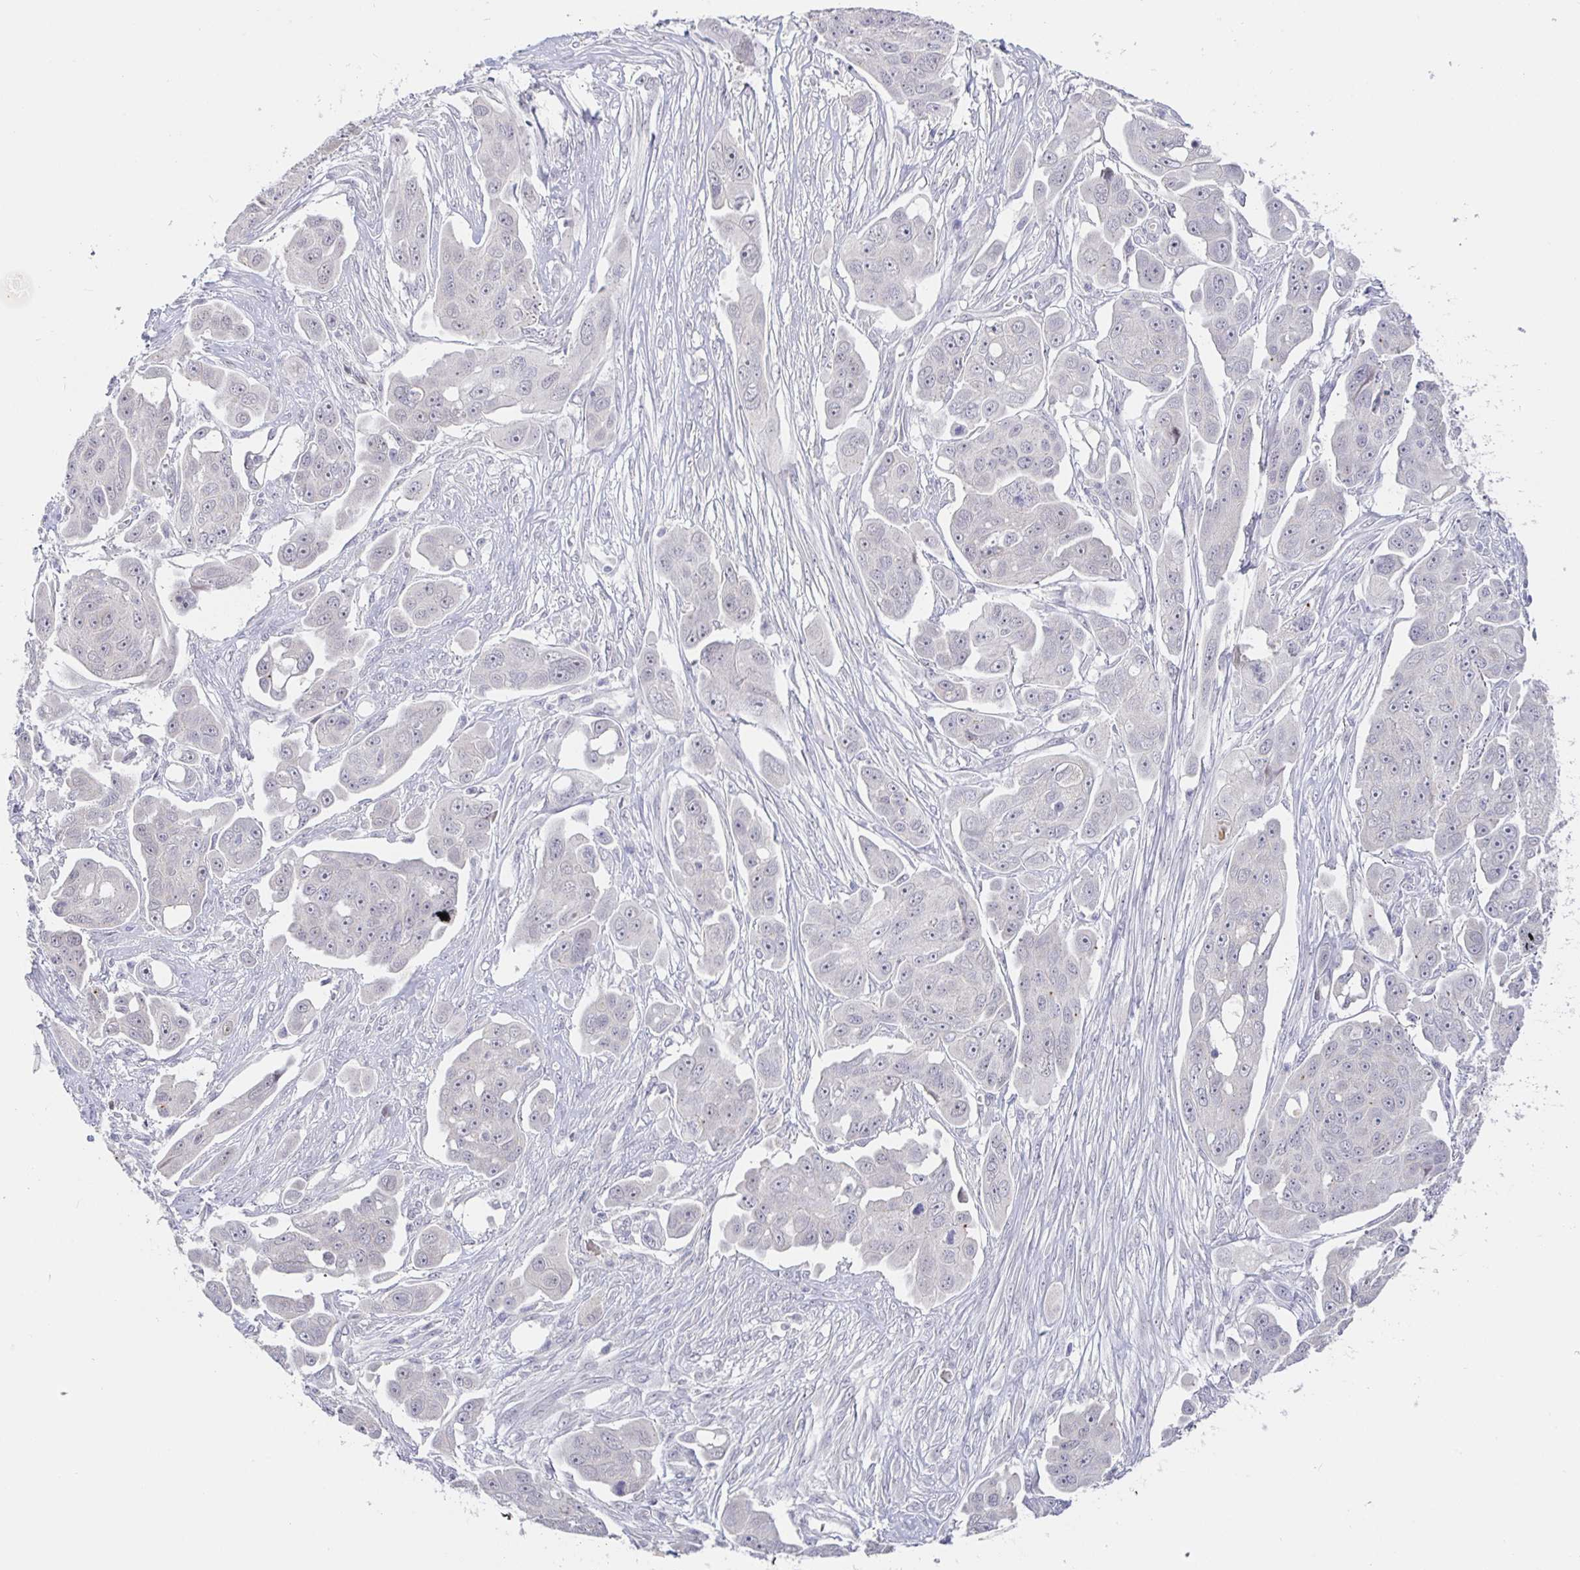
{"staining": {"intensity": "negative", "quantity": "none", "location": "none"}, "tissue": "ovarian cancer", "cell_type": "Tumor cells", "image_type": "cancer", "snomed": [{"axis": "morphology", "description": "Carcinoma, endometroid"}, {"axis": "topography", "description": "Ovary"}], "caption": "A micrograph of ovarian cancer stained for a protein demonstrates no brown staining in tumor cells. The staining was performed using DAB to visualize the protein expression in brown, while the nuclei were stained in blue with hematoxylin (Magnification: 20x).", "gene": "CIT", "patient": {"sex": "female", "age": 70}}